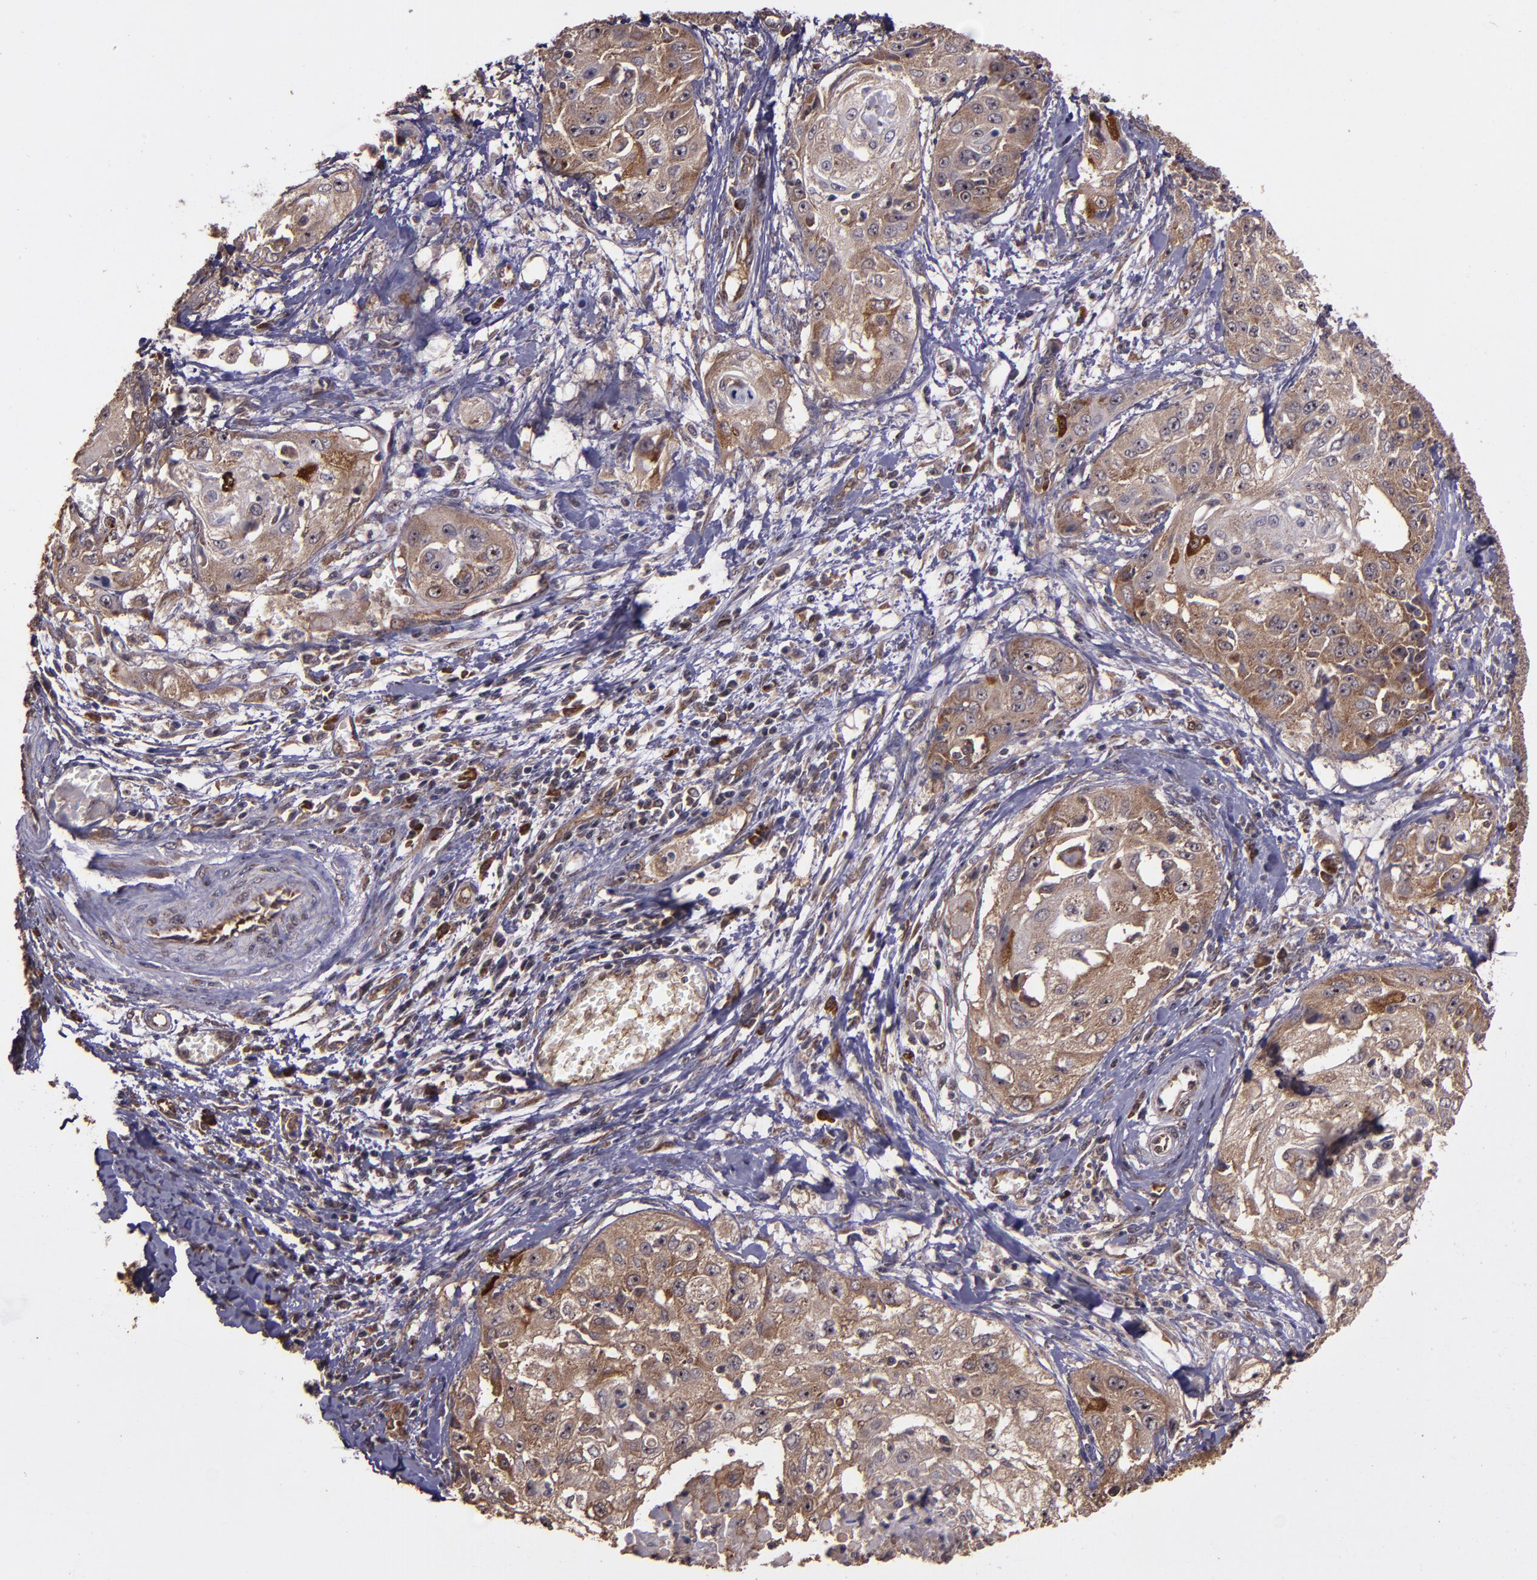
{"staining": {"intensity": "strong", "quantity": ">75%", "location": "cytoplasmic/membranous"}, "tissue": "cervical cancer", "cell_type": "Tumor cells", "image_type": "cancer", "snomed": [{"axis": "morphology", "description": "Squamous cell carcinoma, NOS"}, {"axis": "topography", "description": "Cervix"}], "caption": "Immunohistochemical staining of cervical cancer (squamous cell carcinoma) exhibits high levels of strong cytoplasmic/membranous protein positivity in about >75% of tumor cells. (Stains: DAB (3,3'-diaminobenzidine) in brown, nuclei in blue, Microscopy: brightfield microscopy at high magnification).", "gene": "USP51", "patient": {"sex": "female", "age": 64}}